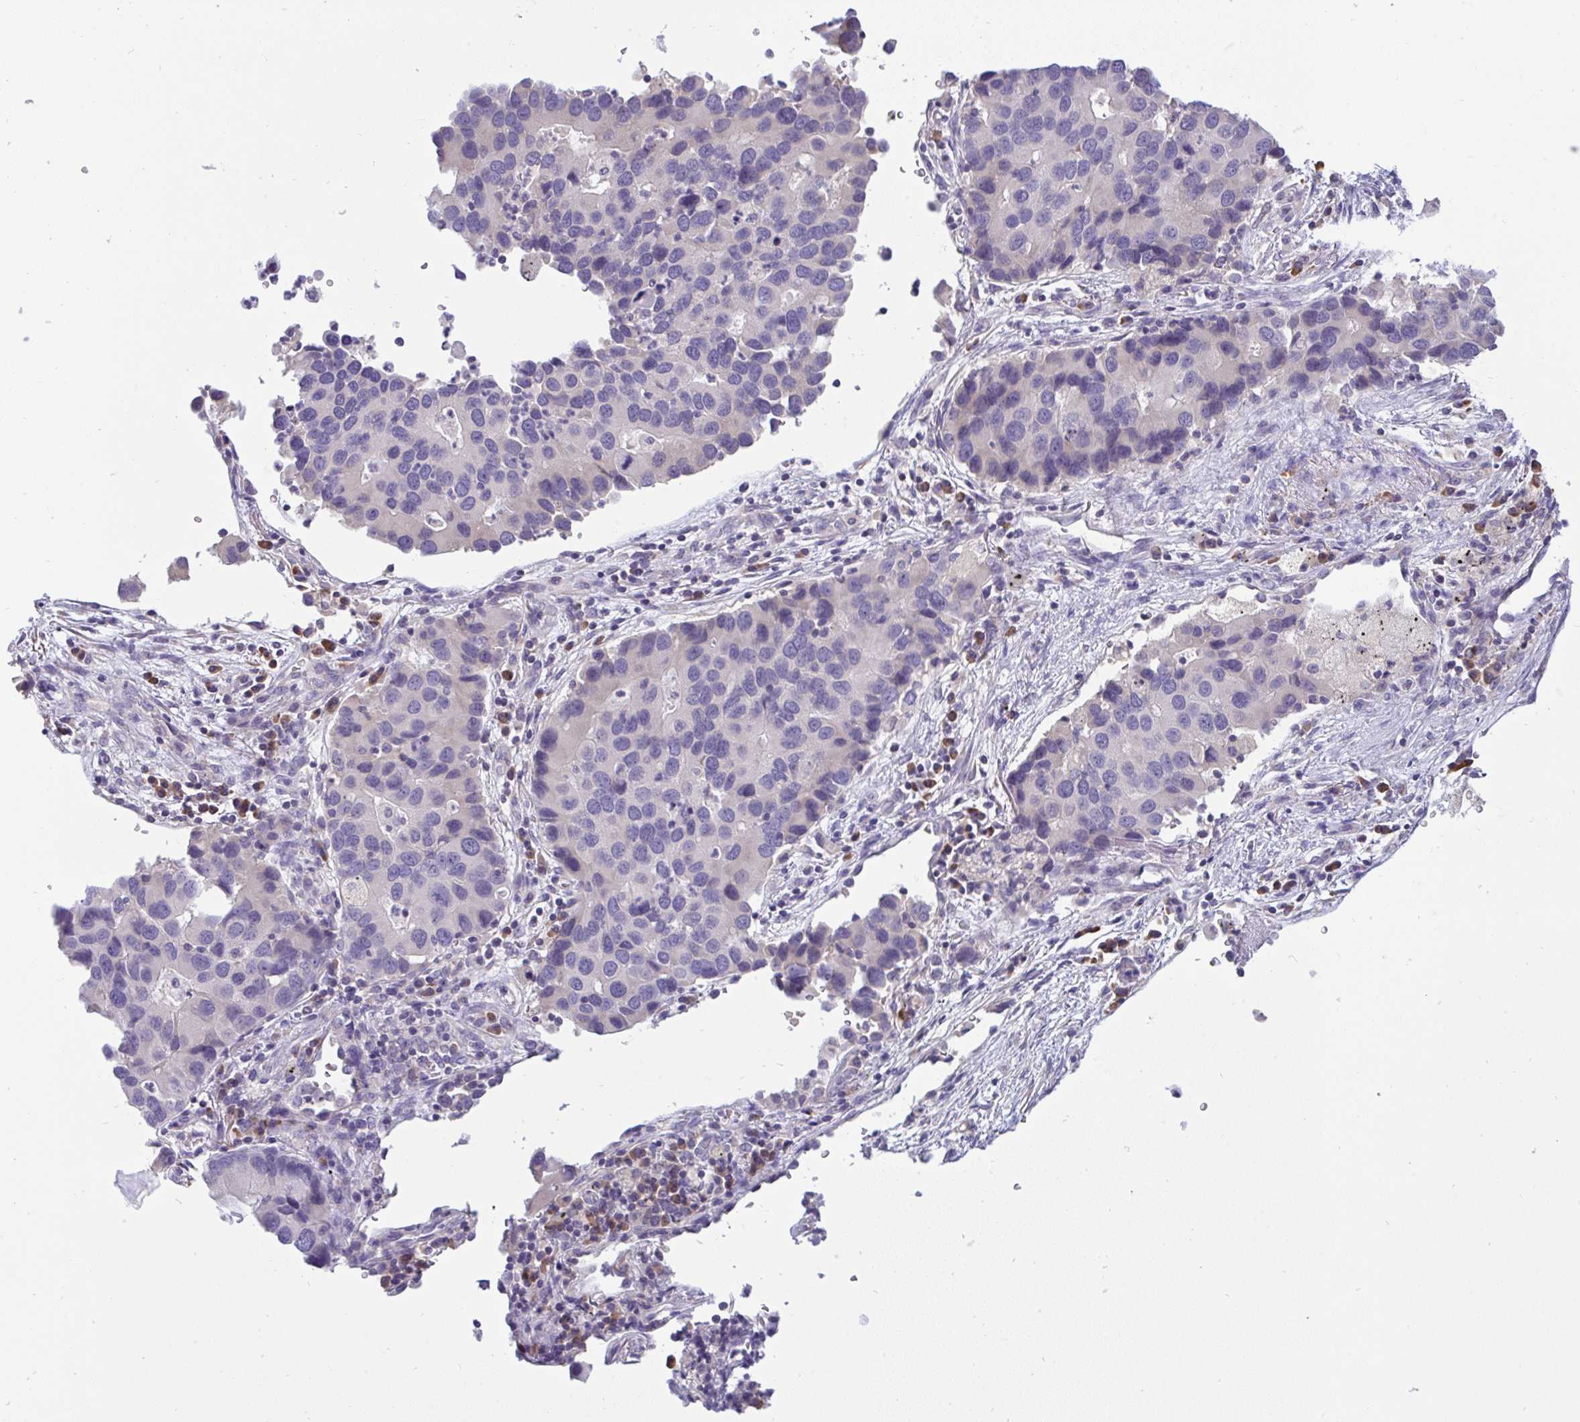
{"staining": {"intensity": "negative", "quantity": "none", "location": "none"}, "tissue": "lung cancer", "cell_type": "Tumor cells", "image_type": "cancer", "snomed": [{"axis": "morphology", "description": "Aneuploidy"}, {"axis": "morphology", "description": "Adenocarcinoma, NOS"}, {"axis": "topography", "description": "Lymph node"}, {"axis": "topography", "description": "Lung"}], "caption": "Immunohistochemistry (IHC) photomicrograph of neoplastic tissue: human lung cancer stained with DAB (3,3'-diaminobenzidine) demonstrates no significant protein staining in tumor cells.", "gene": "TMEM41A", "patient": {"sex": "female", "age": 74}}